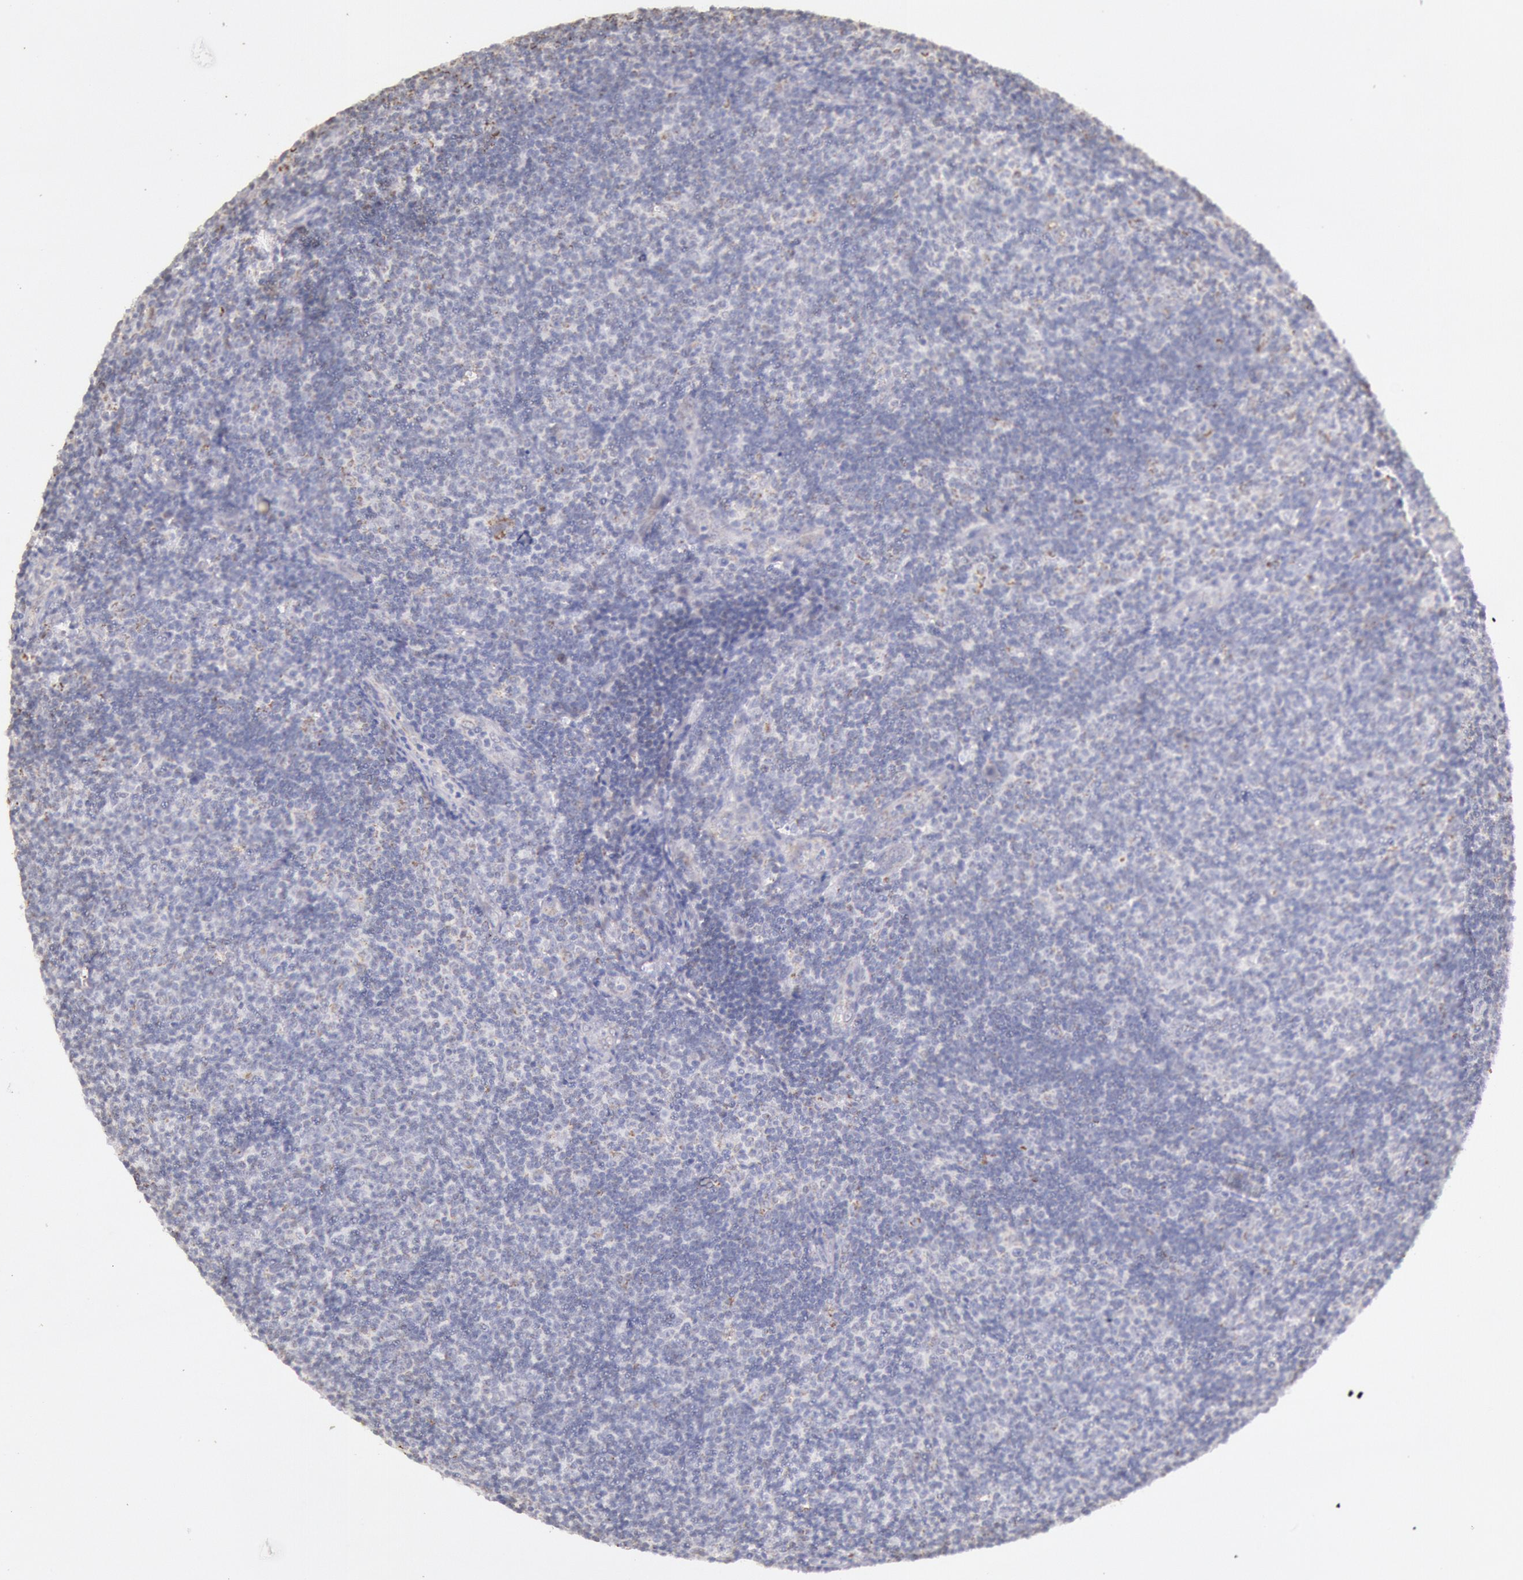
{"staining": {"intensity": "weak", "quantity": "25%-75%", "location": "nuclear"}, "tissue": "lymphoma", "cell_type": "Tumor cells", "image_type": "cancer", "snomed": [{"axis": "morphology", "description": "Malignant lymphoma, non-Hodgkin's type, Low grade"}, {"axis": "topography", "description": "Lymph node"}], "caption": "Lymphoma stained for a protein (brown) shows weak nuclear positive positivity in approximately 25%-75% of tumor cells.", "gene": "FRMD6", "patient": {"sex": "male", "age": 49}}